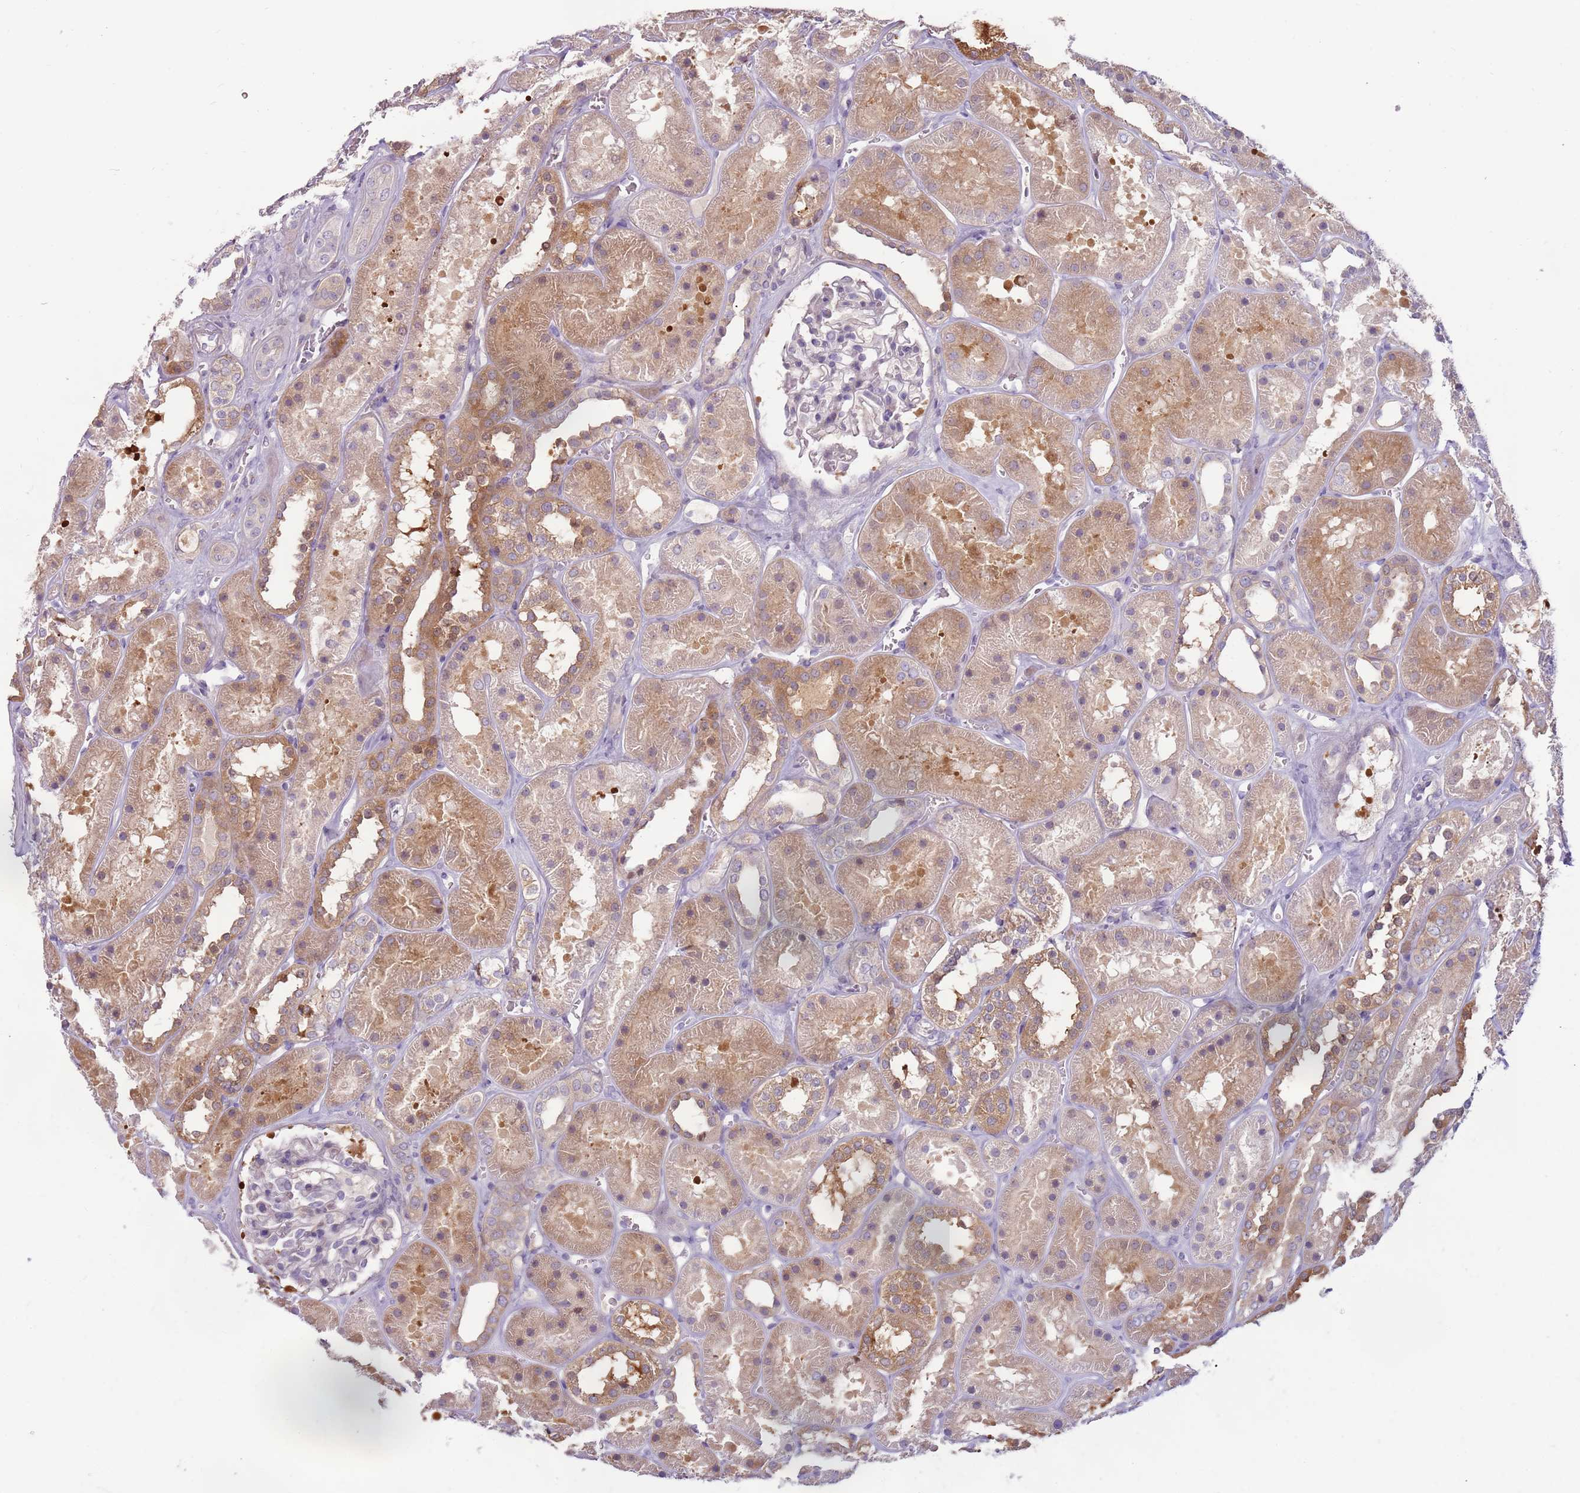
{"staining": {"intensity": "negative", "quantity": "none", "location": "none"}, "tissue": "kidney", "cell_type": "Cells in glomeruli", "image_type": "normal", "snomed": [{"axis": "morphology", "description": "Normal tissue, NOS"}, {"axis": "topography", "description": "Kidney"}], "caption": "The histopathology image shows no significant expression in cells in glomeruli of kidney. (Brightfield microscopy of DAB (3,3'-diaminobenzidine) immunohistochemistry at high magnification).", "gene": "ARHGAP5", "patient": {"sex": "female", "age": 41}}